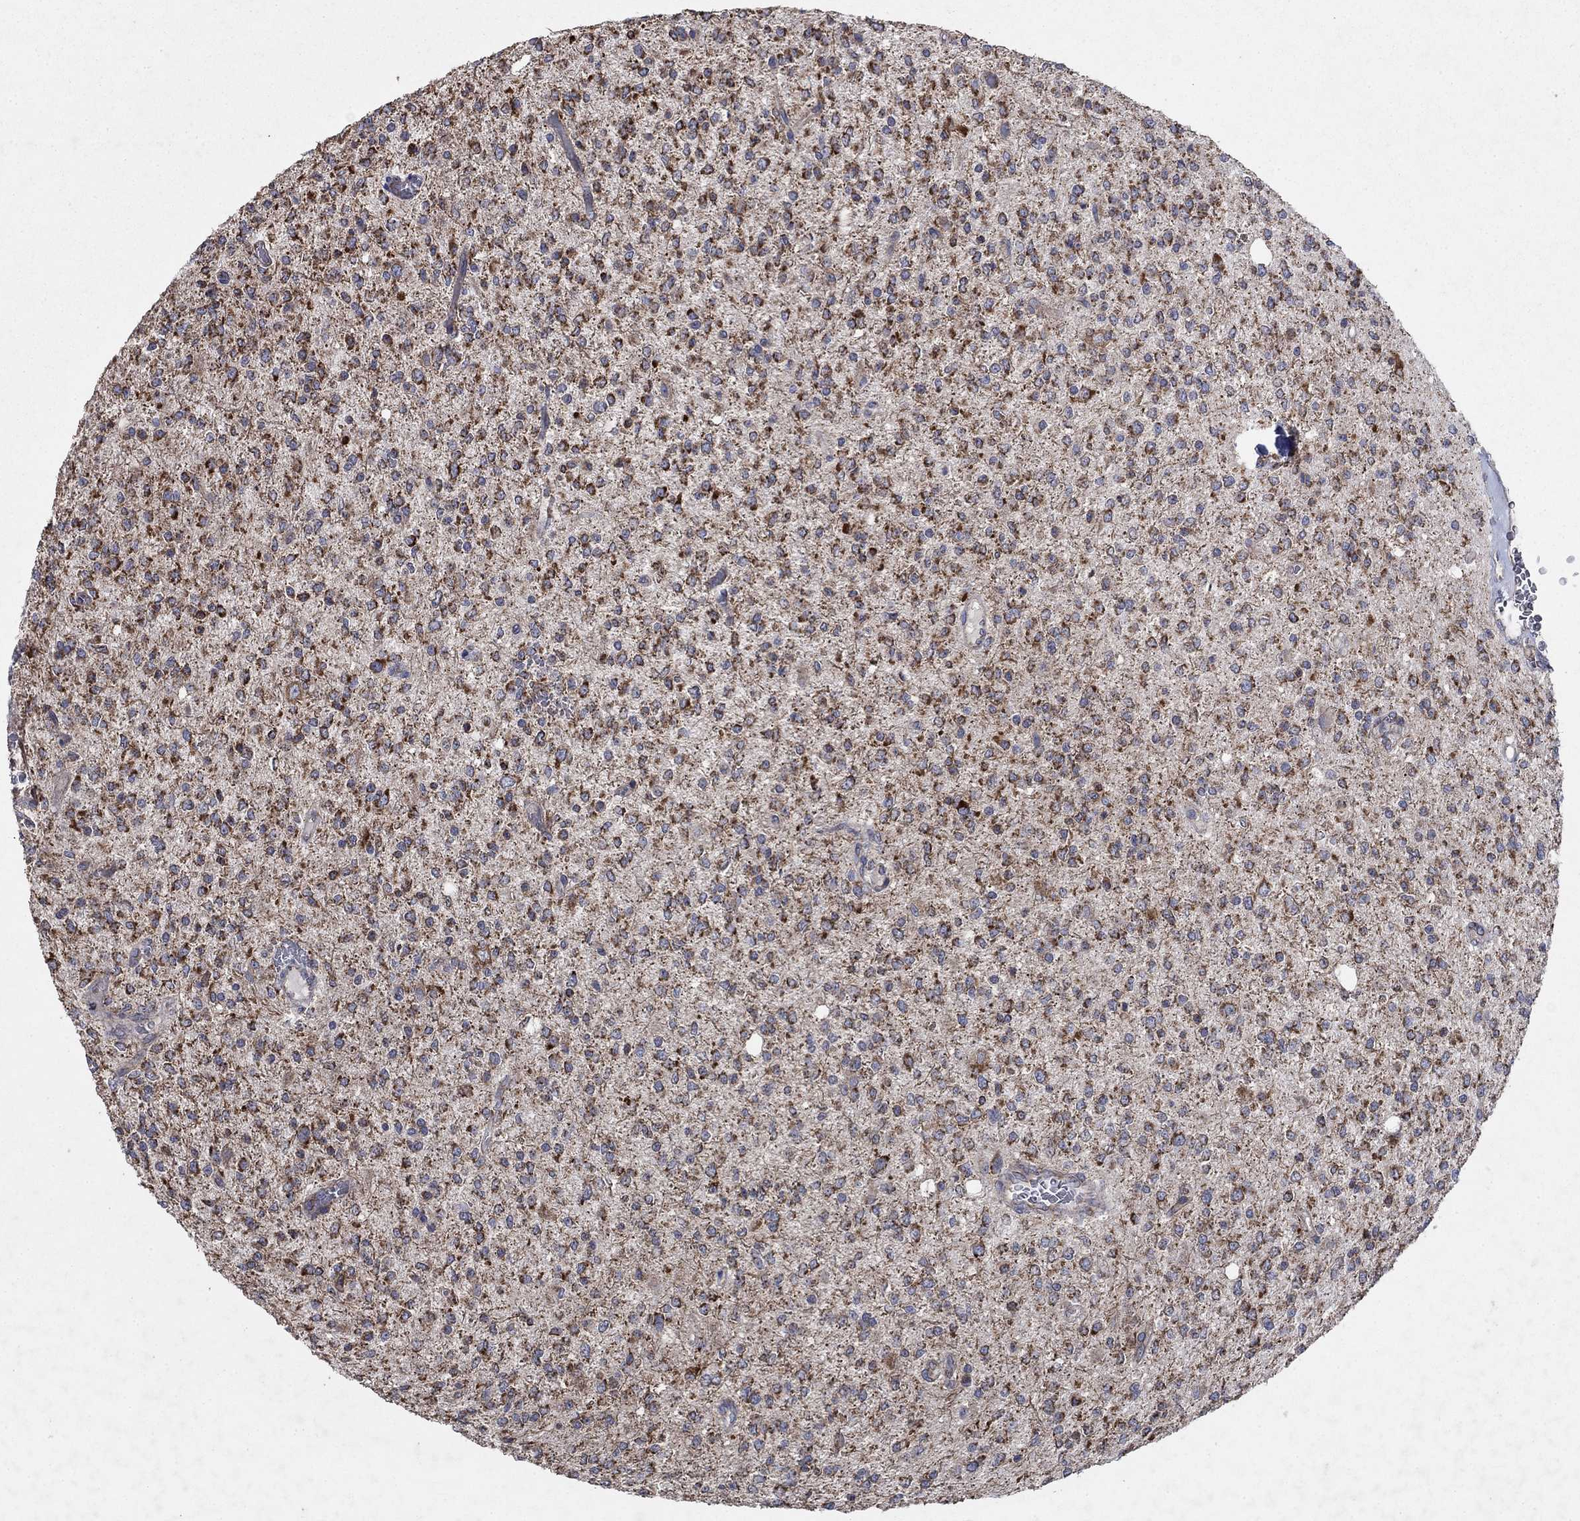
{"staining": {"intensity": "strong", "quantity": ">75%", "location": "cytoplasmic/membranous"}, "tissue": "glioma", "cell_type": "Tumor cells", "image_type": "cancer", "snomed": [{"axis": "morphology", "description": "Glioma, malignant, Low grade"}, {"axis": "topography", "description": "Brain"}], "caption": "Protein analysis of glioma tissue shows strong cytoplasmic/membranous staining in approximately >75% of tumor cells.", "gene": "NCEH1", "patient": {"sex": "male", "age": 67}}